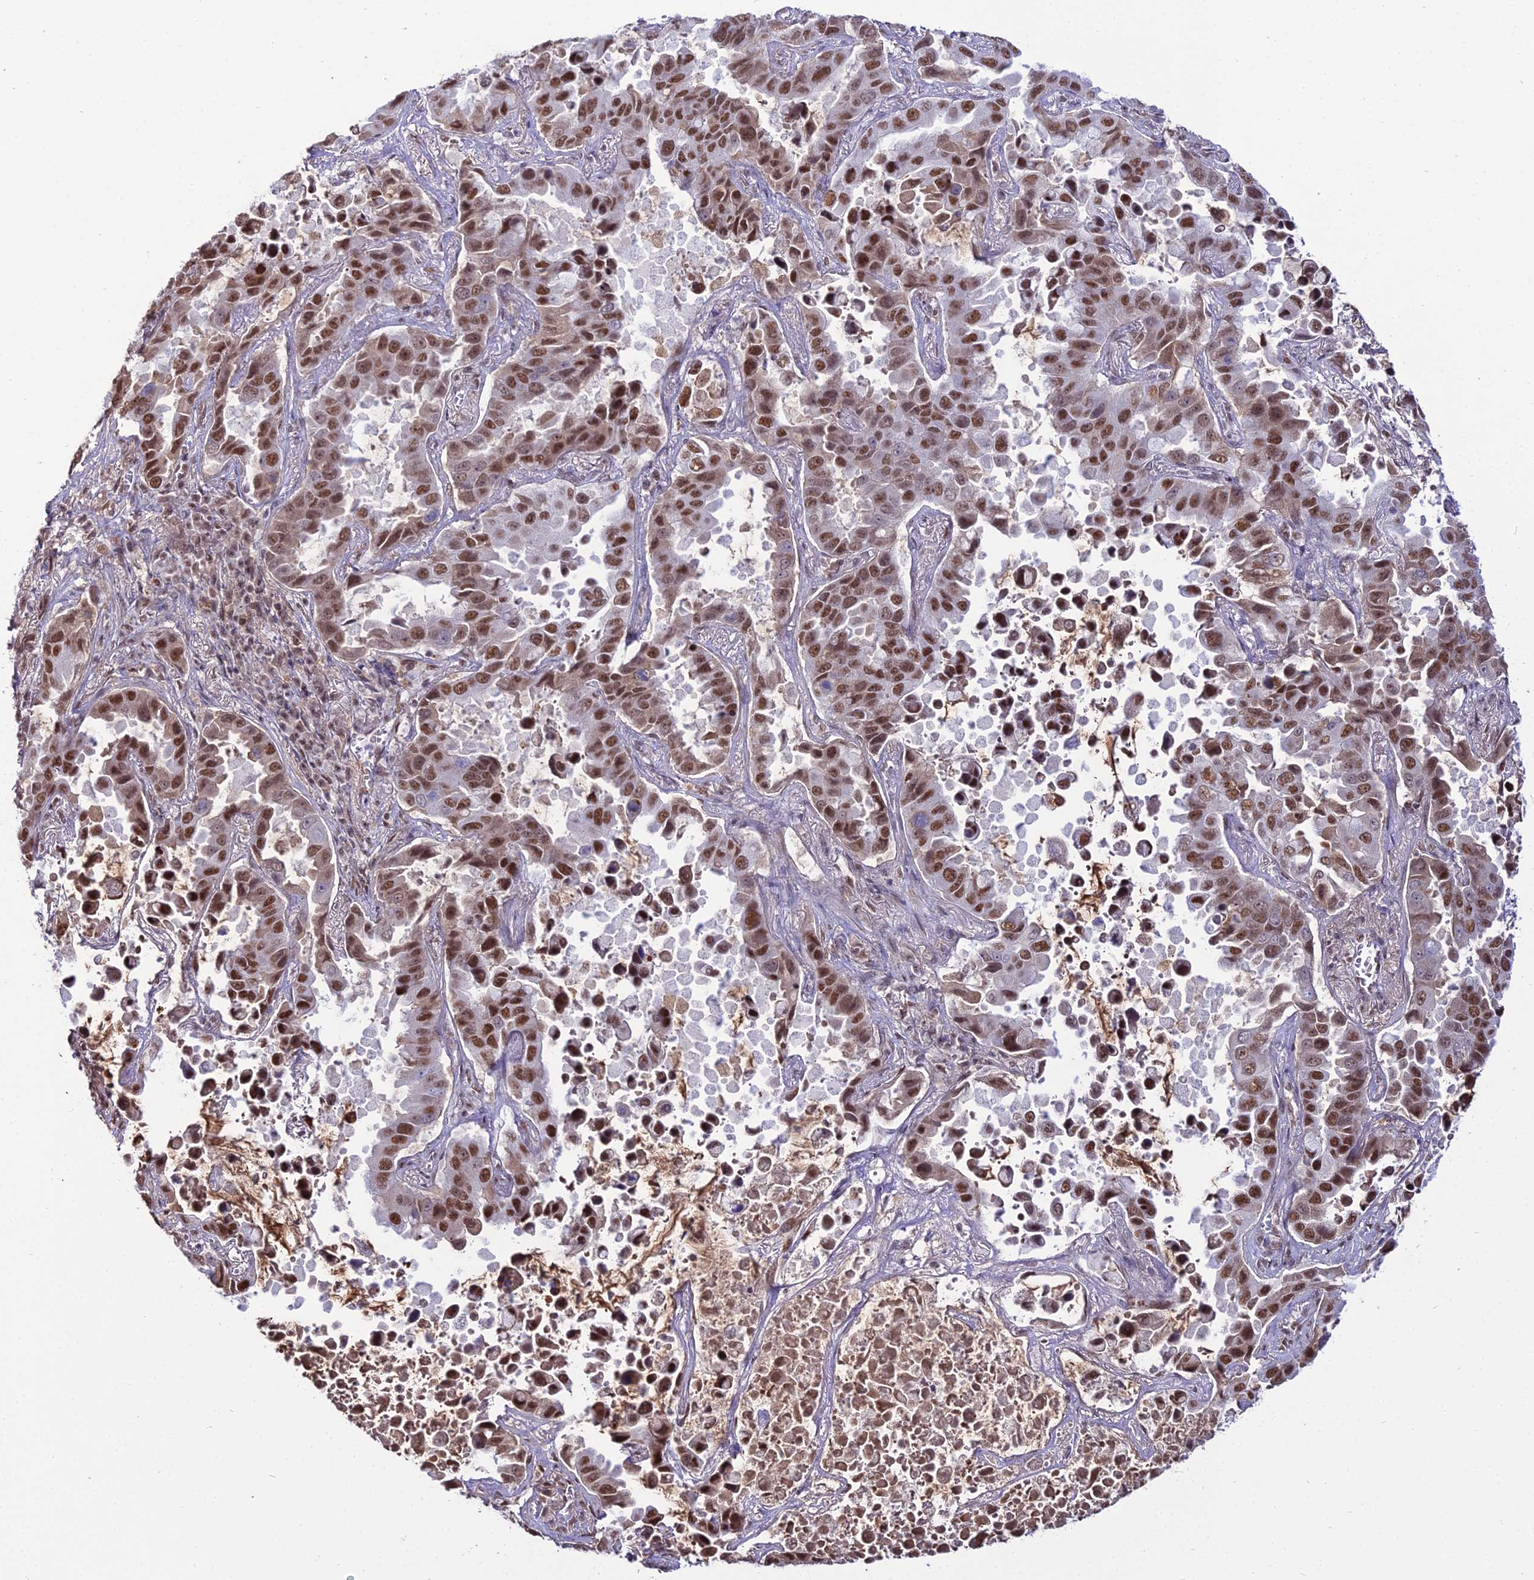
{"staining": {"intensity": "moderate", "quantity": "25%-75%", "location": "nuclear"}, "tissue": "lung cancer", "cell_type": "Tumor cells", "image_type": "cancer", "snomed": [{"axis": "morphology", "description": "Adenocarcinoma, NOS"}, {"axis": "topography", "description": "Lung"}], "caption": "DAB immunohistochemical staining of human adenocarcinoma (lung) exhibits moderate nuclear protein expression in approximately 25%-75% of tumor cells. (IHC, brightfield microscopy, high magnification).", "gene": "RBM12", "patient": {"sex": "male", "age": 64}}